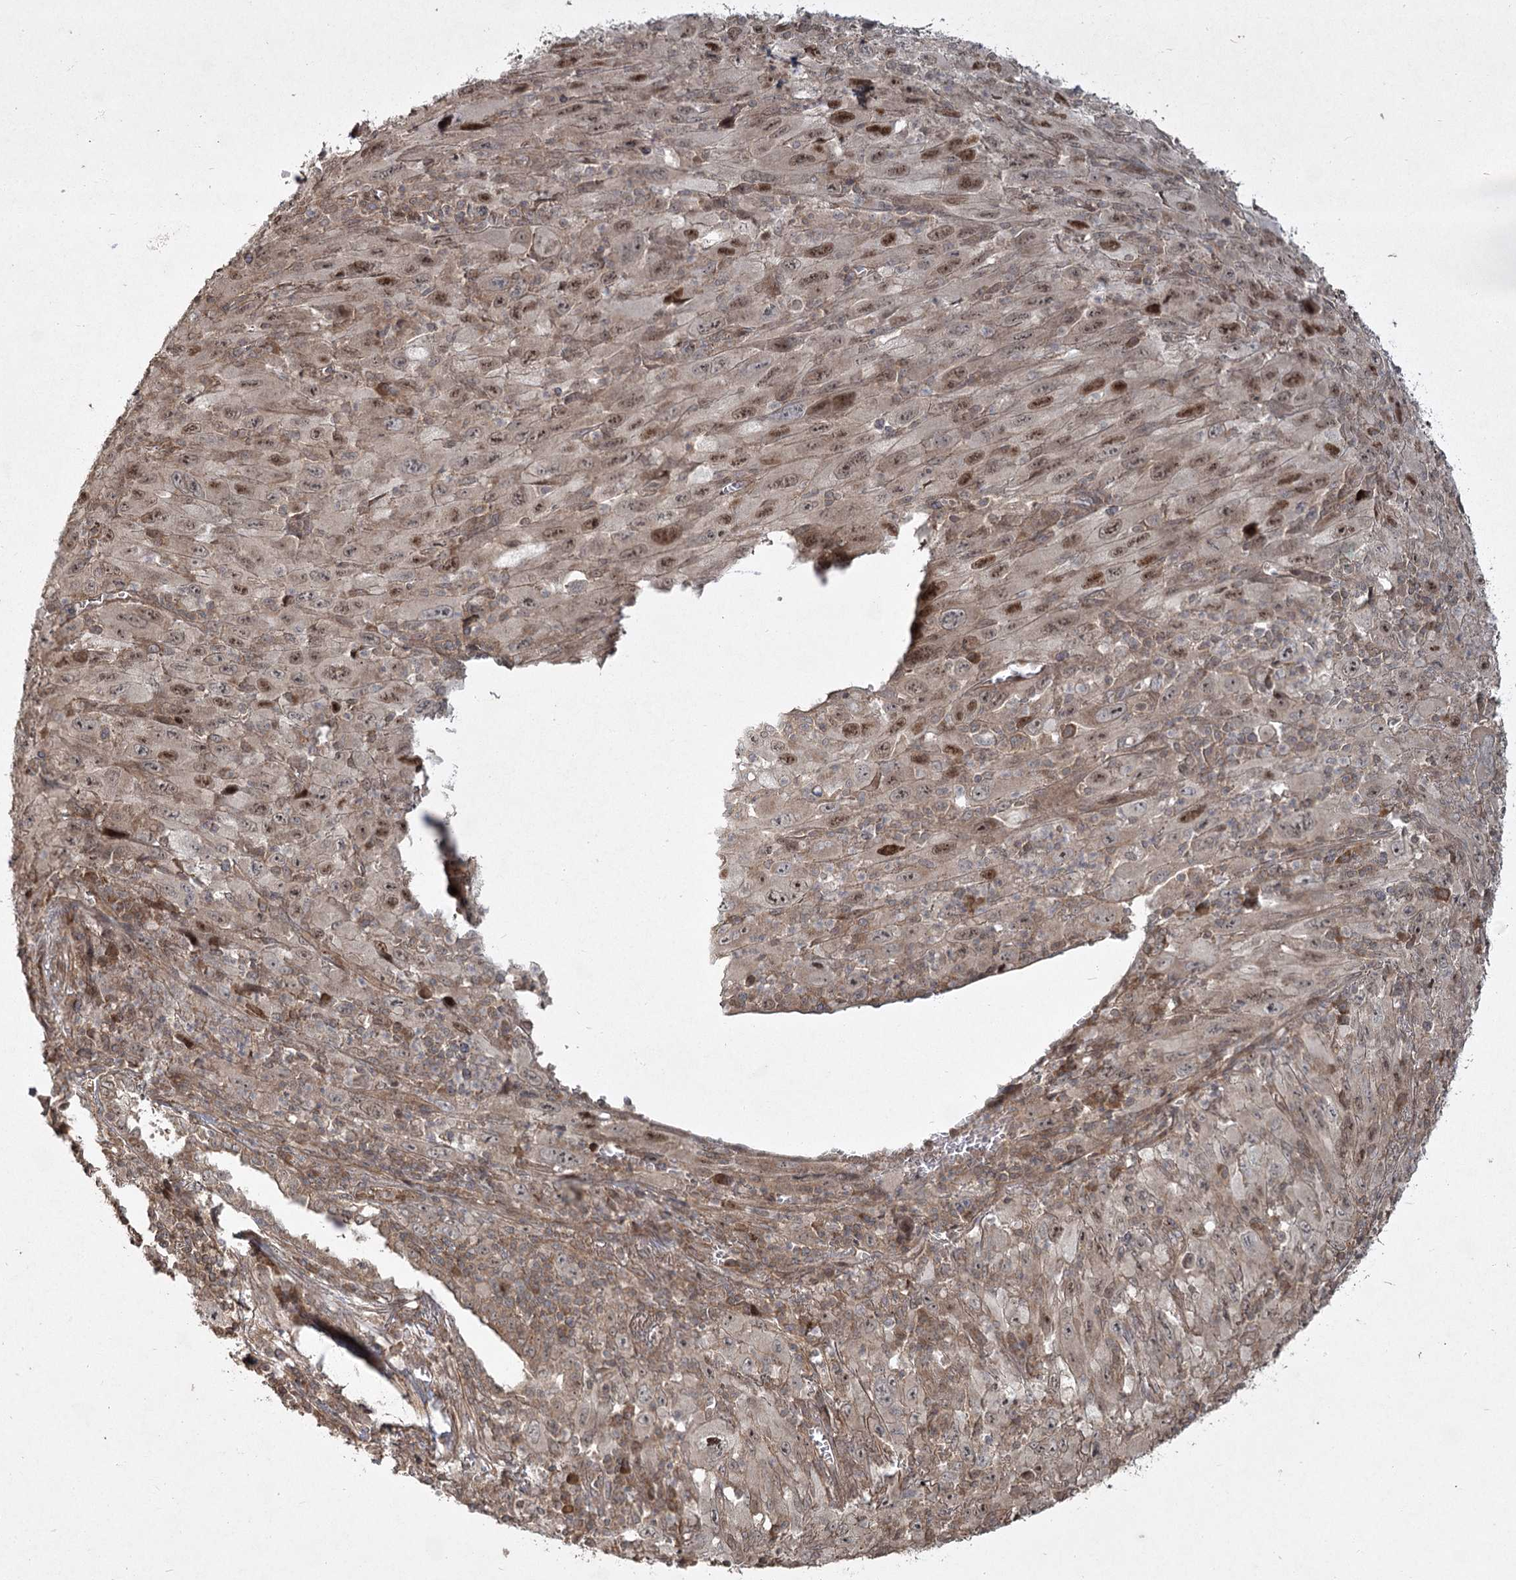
{"staining": {"intensity": "moderate", "quantity": ">75%", "location": "nuclear"}, "tissue": "melanoma", "cell_type": "Tumor cells", "image_type": "cancer", "snomed": [{"axis": "morphology", "description": "Malignant melanoma, Metastatic site"}, {"axis": "topography", "description": "Skin"}], "caption": "An immunohistochemistry micrograph of neoplastic tissue is shown. Protein staining in brown highlights moderate nuclear positivity in malignant melanoma (metastatic site) within tumor cells. The staining was performed using DAB to visualize the protein expression in brown, while the nuclei were stained in blue with hematoxylin (Magnification: 20x).", "gene": "CPLANE1", "patient": {"sex": "female", "age": 56}}